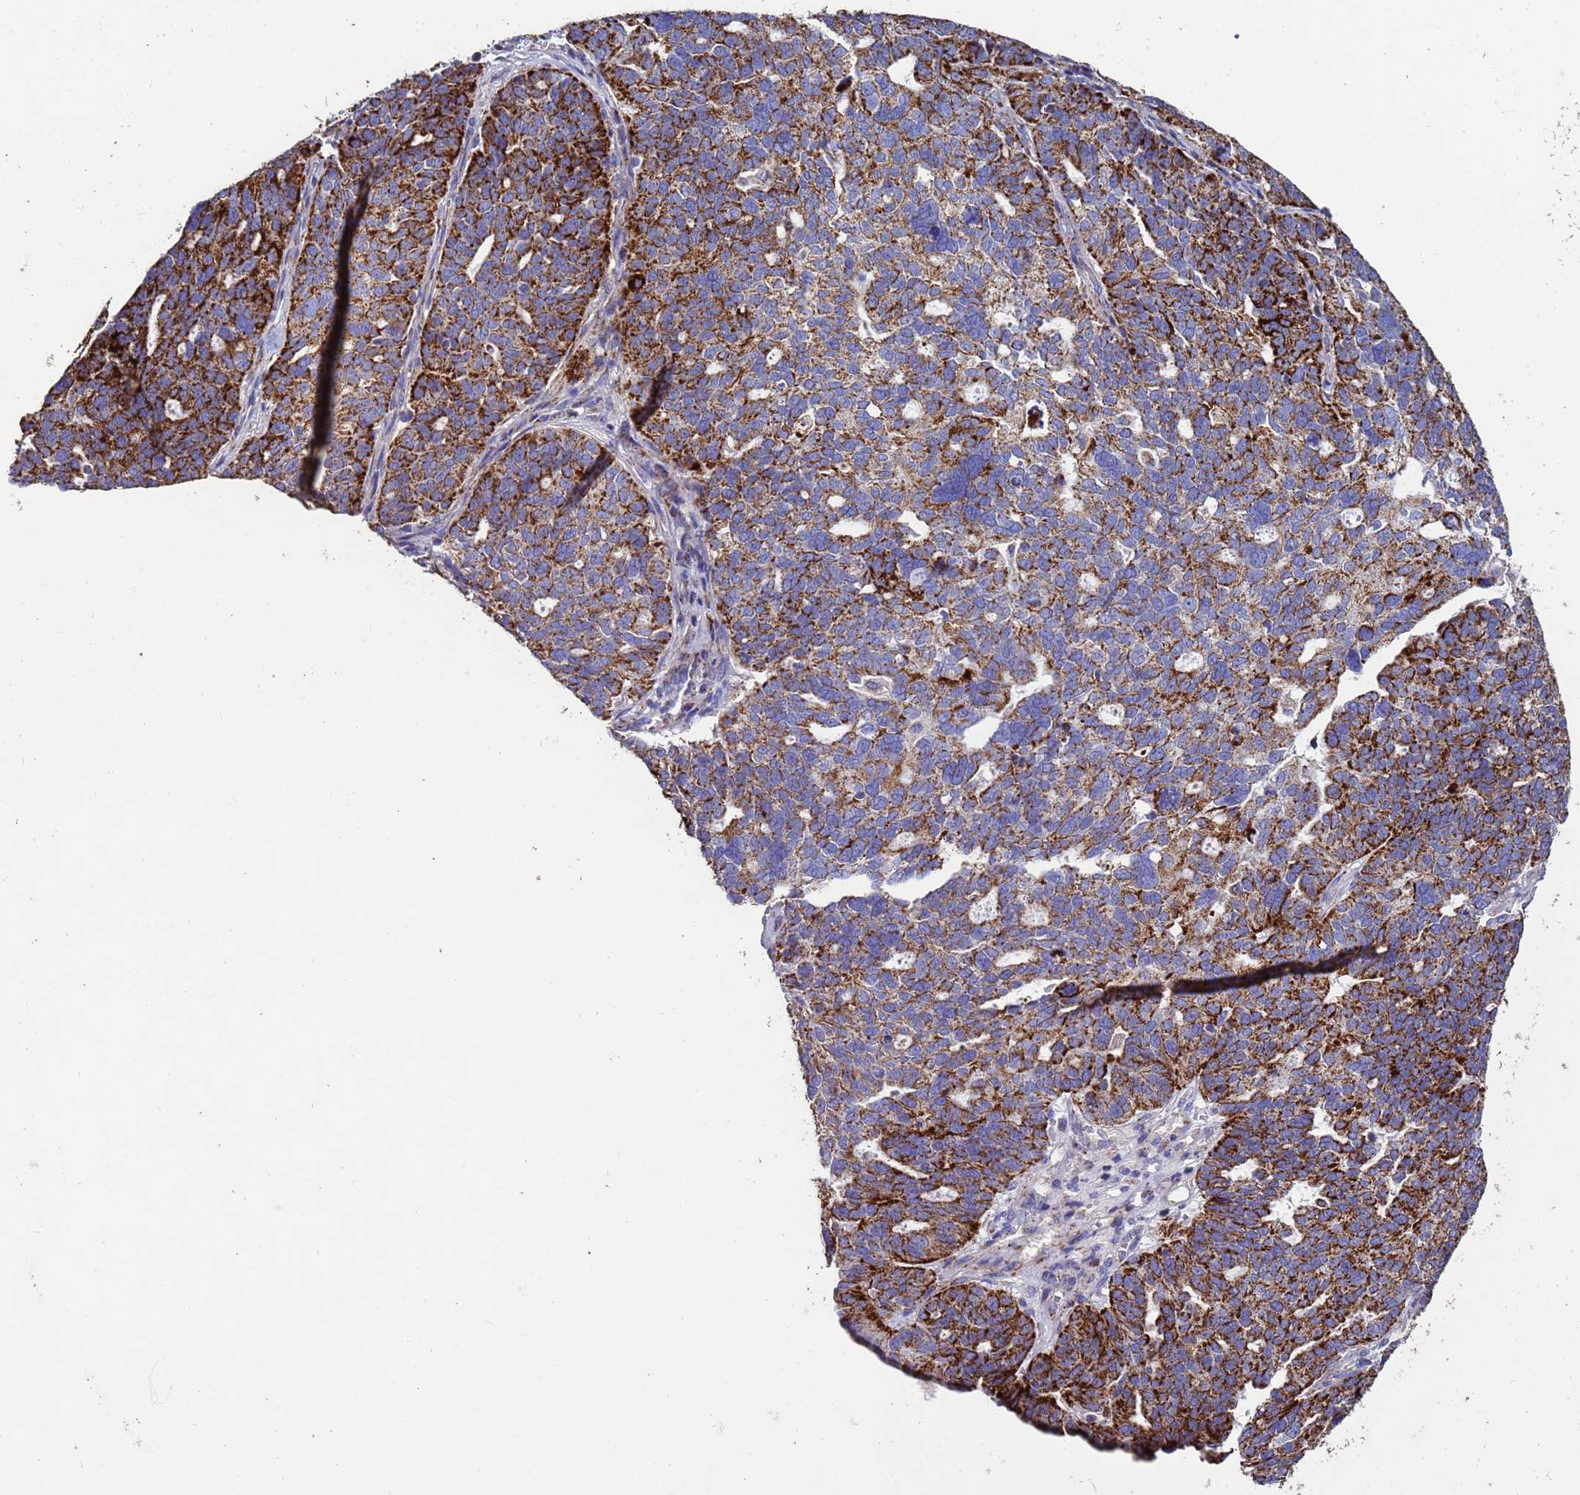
{"staining": {"intensity": "strong", "quantity": ">75%", "location": "cytoplasmic/membranous"}, "tissue": "ovarian cancer", "cell_type": "Tumor cells", "image_type": "cancer", "snomed": [{"axis": "morphology", "description": "Cystadenocarcinoma, serous, NOS"}, {"axis": "topography", "description": "Ovary"}], "caption": "Serous cystadenocarcinoma (ovarian) tissue demonstrates strong cytoplasmic/membranous positivity in approximately >75% of tumor cells, visualized by immunohistochemistry.", "gene": "ZNFX1", "patient": {"sex": "female", "age": 59}}